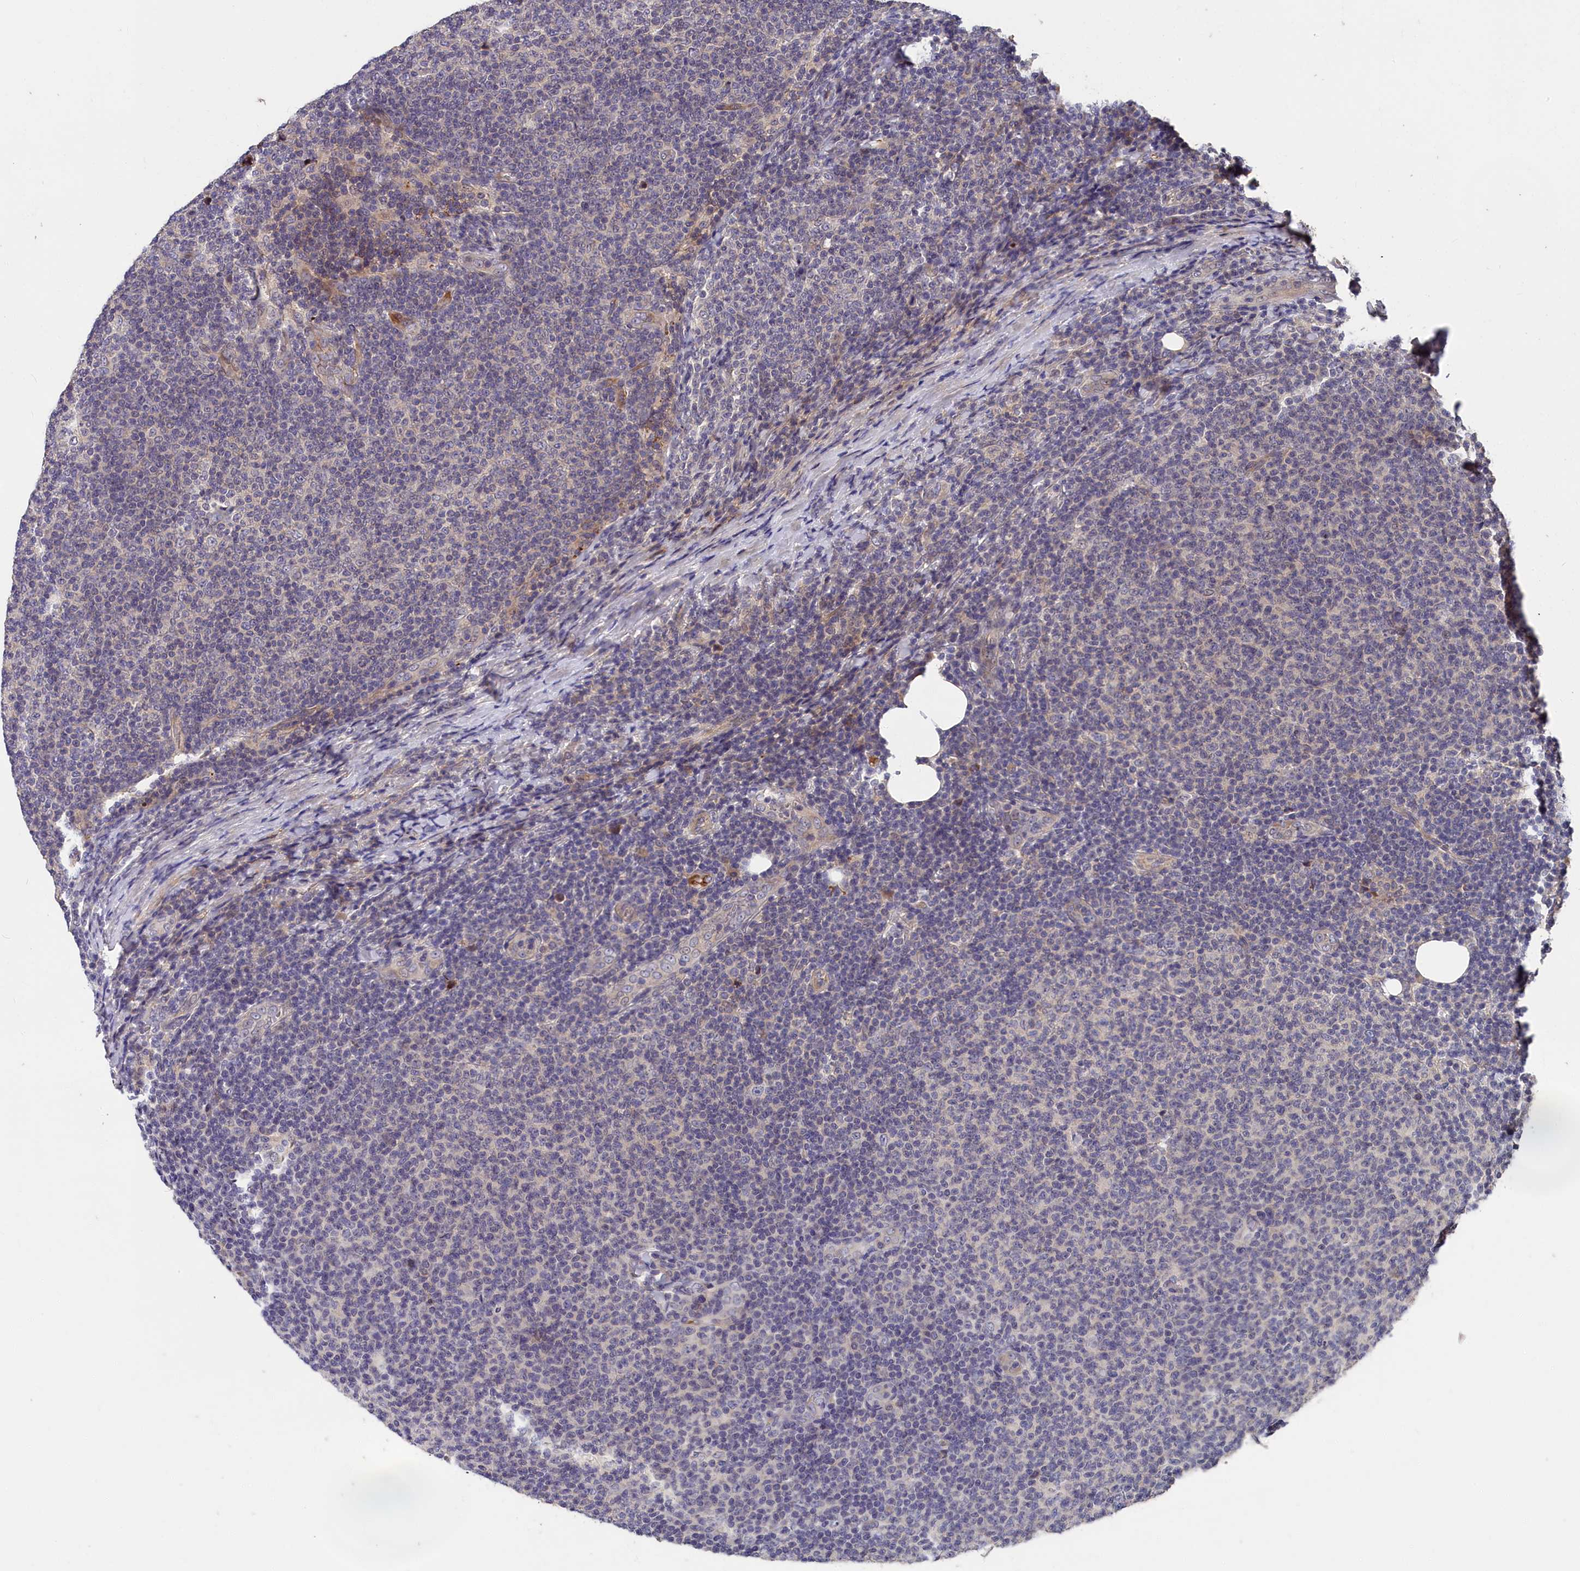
{"staining": {"intensity": "negative", "quantity": "none", "location": "none"}, "tissue": "lymphoma", "cell_type": "Tumor cells", "image_type": "cancer", "snomed": [{"axis": "morphology", "description": "Malignant lymphoma, non-Hodgkin's type, Low grade"}, {"axis": "topography", "description": "Lymph node"}], "caption": "This is a image of immunohistochemistry staining of low-grade malignant lymphoma, non-Hodgkin's type, which shows no staining in tumor cells.", "gene": "ITIH1", "patient": {"sex": "male", "age": 66}}